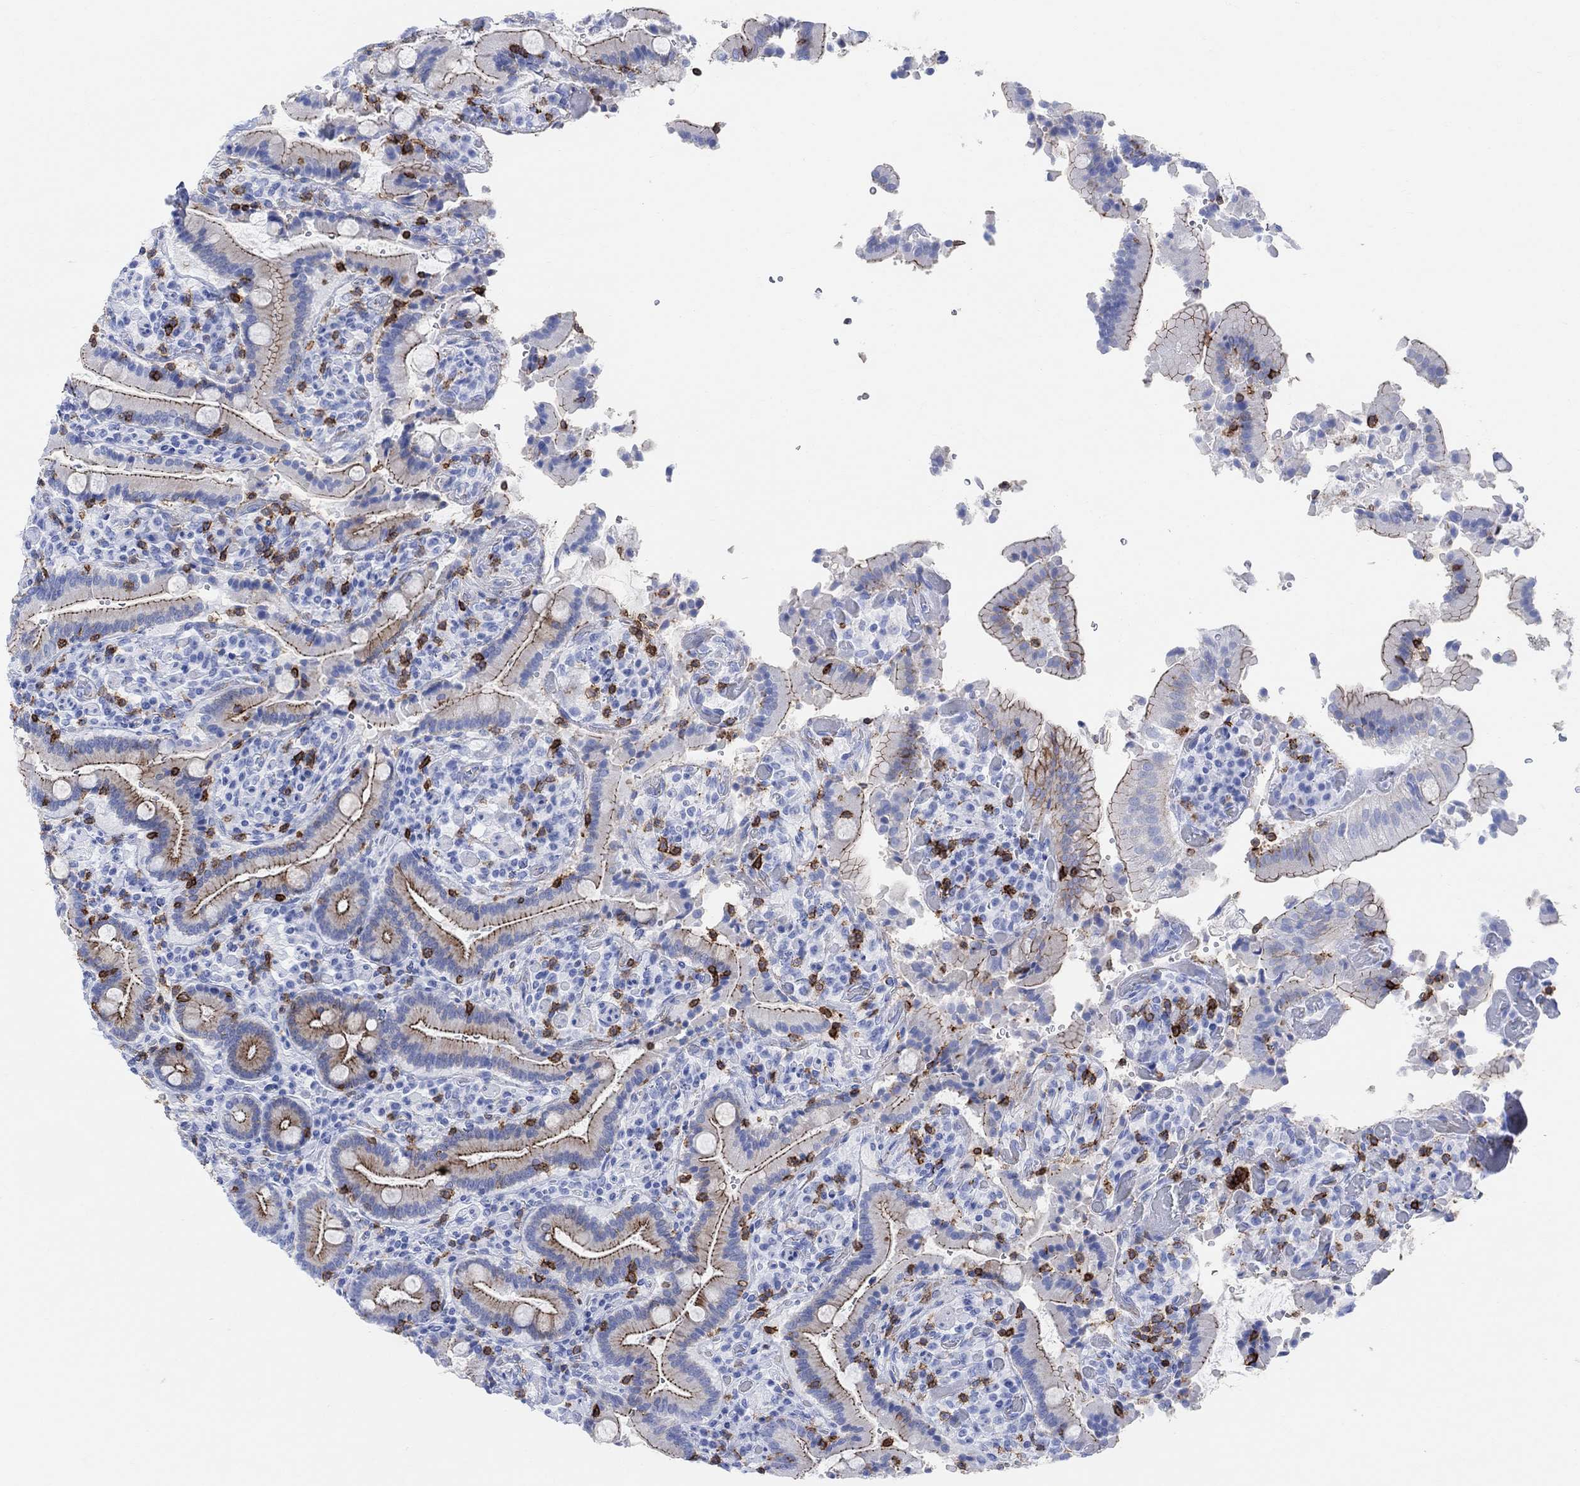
{"staining": {"intensity": "strong", "quantity": ">75%", "location": "cytoplasmic/membranous"}, "tissue": "duodenum", "cell_type": "Glandular cells", "image_type": "normal", "snomed": [{"axis": "morphology", "description": "Normal tissue, NOS"}, {"axis": "topography", "description": "Duodenum"}], "caption": "Immunohistochemistry (IHC) (DAB (3,3'-diaminobenzidine)) staining of benign human duodenum shows strong cytoplasmic/membranous protein positivity in about >75% of glandular cells.", "gene": "GPR65", "patient": {"sex": "female", "age": 62}}